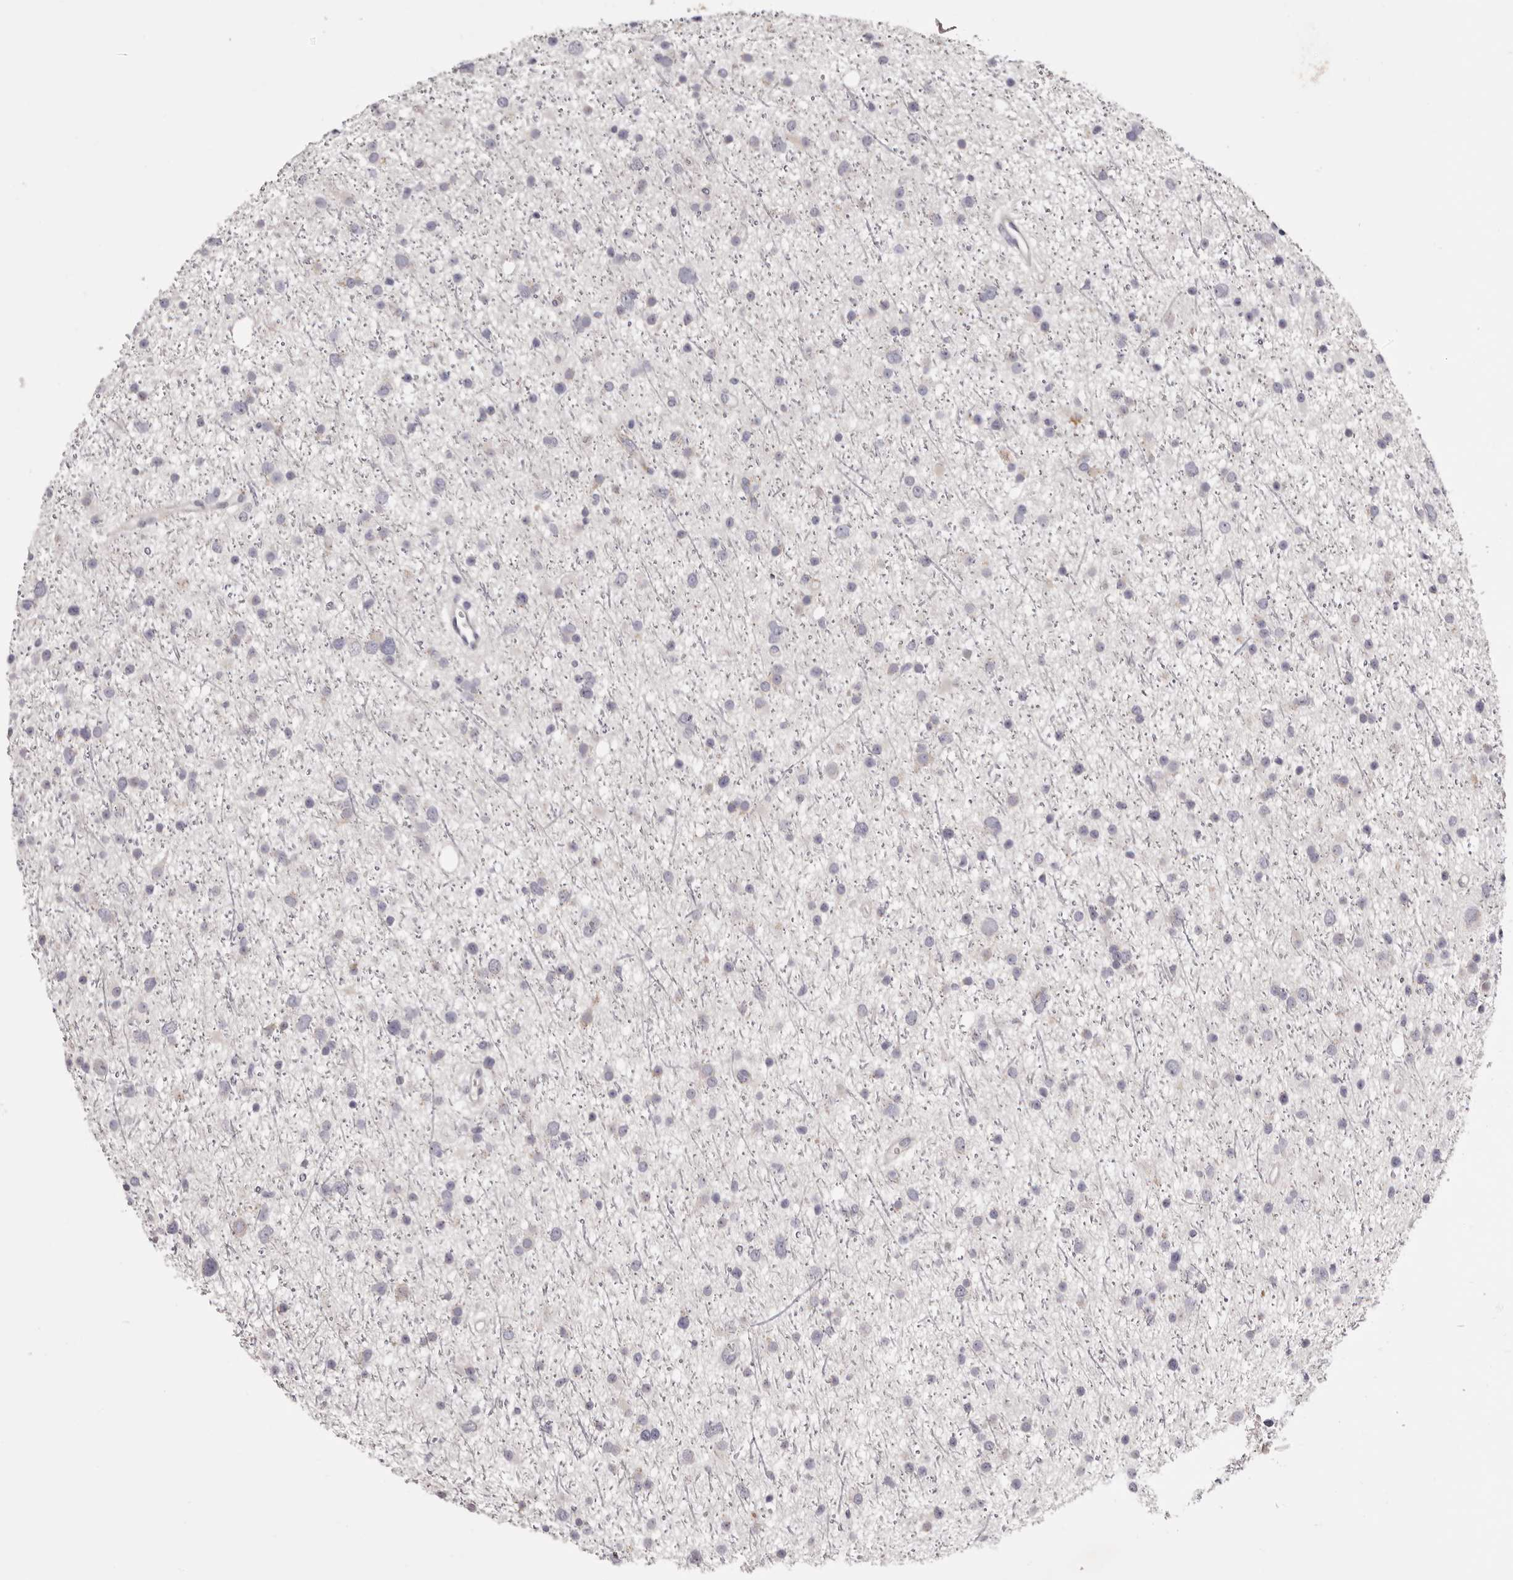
{"staining": {"intensity": "negative", "quantity": "none", "location": "none"}, "tissue": "glioma", "cell_type": "Tumor cells", "image_type": "cancer", "snomed": [{"axis": "morphology", "description": "Glioma, malignant, Low grade"}, {"axis": "topography", "description": "Cerebral cortex"}], "caption": "An IHC histopathology image of glioma is shown. There is no staining in tumor cells of glioma. Brightfield microscopy of immunohistochemistry (IHC) stained with DAB (3,3'-diaminobenzidine) (brown) and hematoxylin (blue), captured at high magnification.", "gene": "PEG10", "patient": {"sex": "female", "age": 39}}